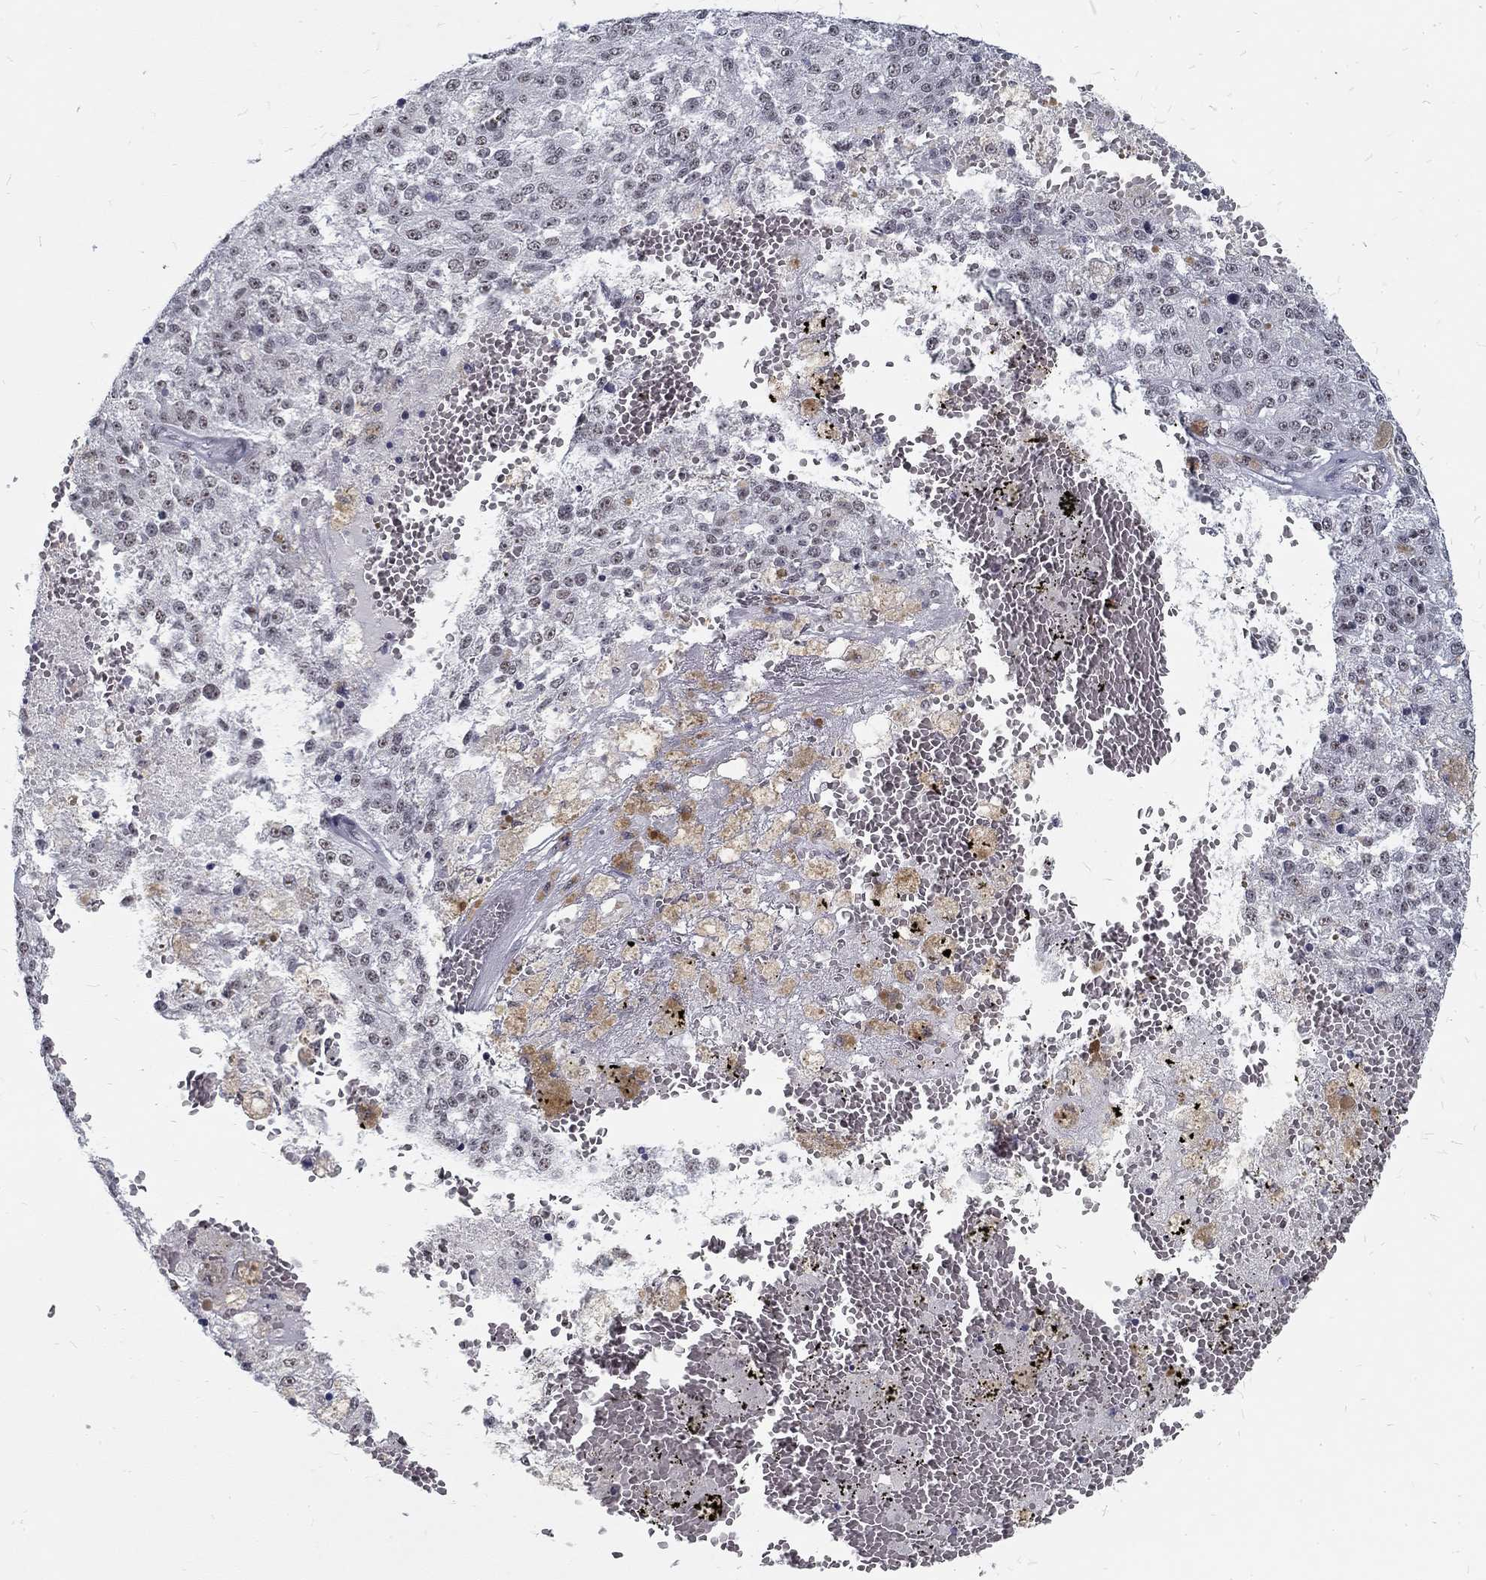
{"staining": {"intensity": "negative", "quantity": "none", "location": "none"}, "tissue": "melanoma", "cell_type": "Tumor cells", "image_type": "cancer", "snomed": [{"axis": "morphology", "description": "Malignant melanoma, Metastatic site"}, {"axis": "topography", "description": "Lymph node"}], "caption": "Tumor cells are negative for protein expression in human melanoma.", "gene": "SNORC", "patient": {"sex": "female", "age": 64}}